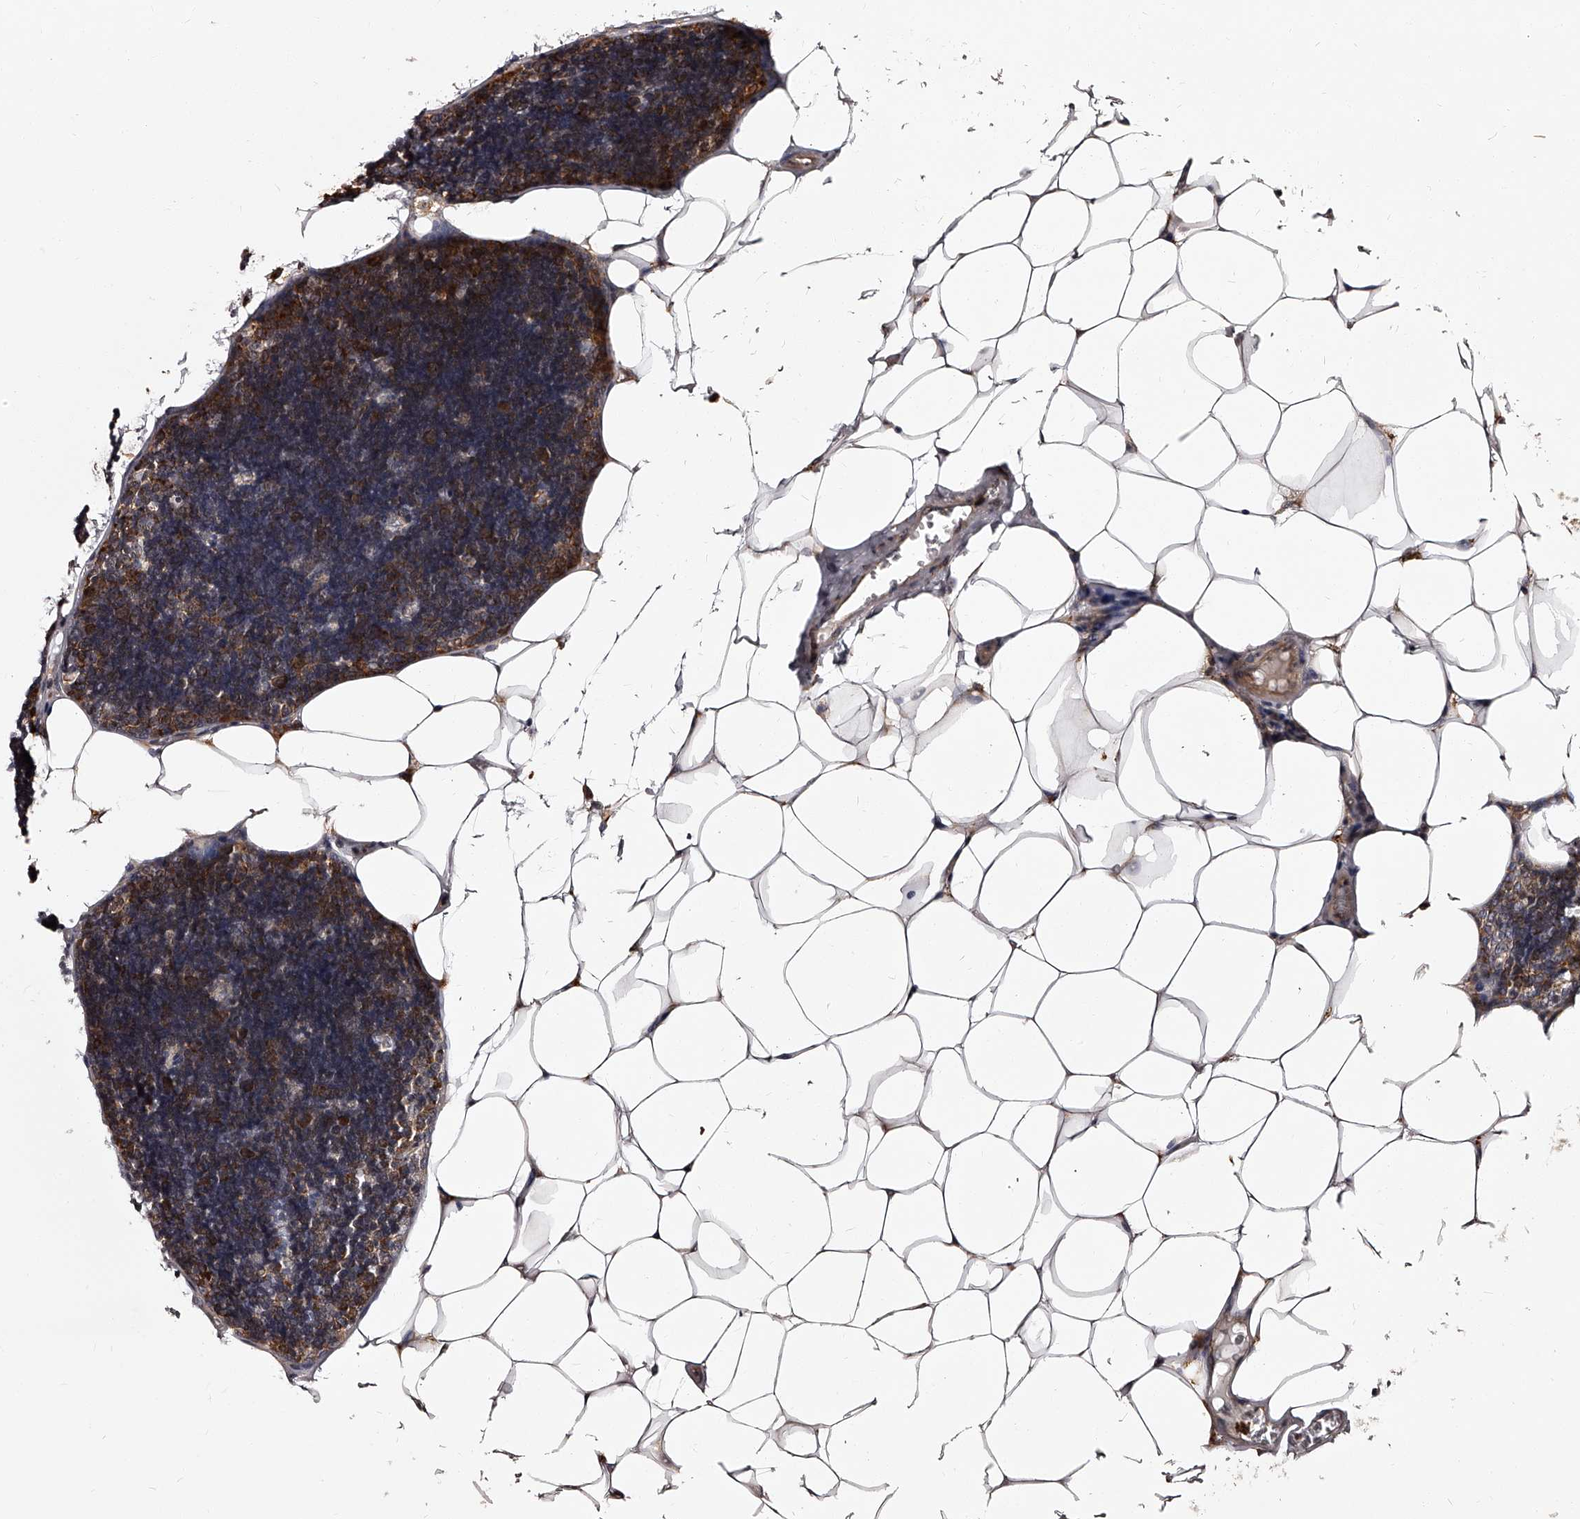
{"staining": {"intensity": "strong", "quantity": ">75%", "location": "cytoplasmic/membranous"}, "tissue": "lymph node", "cell_type": "Germinal center cells", "image_type": "normal", "snomed": [{"axis": "morphology", "description": "Normal tissue, NOS"}, {"axis": "topography", "description": "Lymph node"}], "caption": "DAB (3,3'-diaminobenzidine) immunohistochemical staining of unremarkable lymph node shows strong cytoplasmic/membranous protein positivity in approximately >75% of germinal center cells.", "gene": "RSC1A1", "patient": {"sex": "male", "age": 33}}